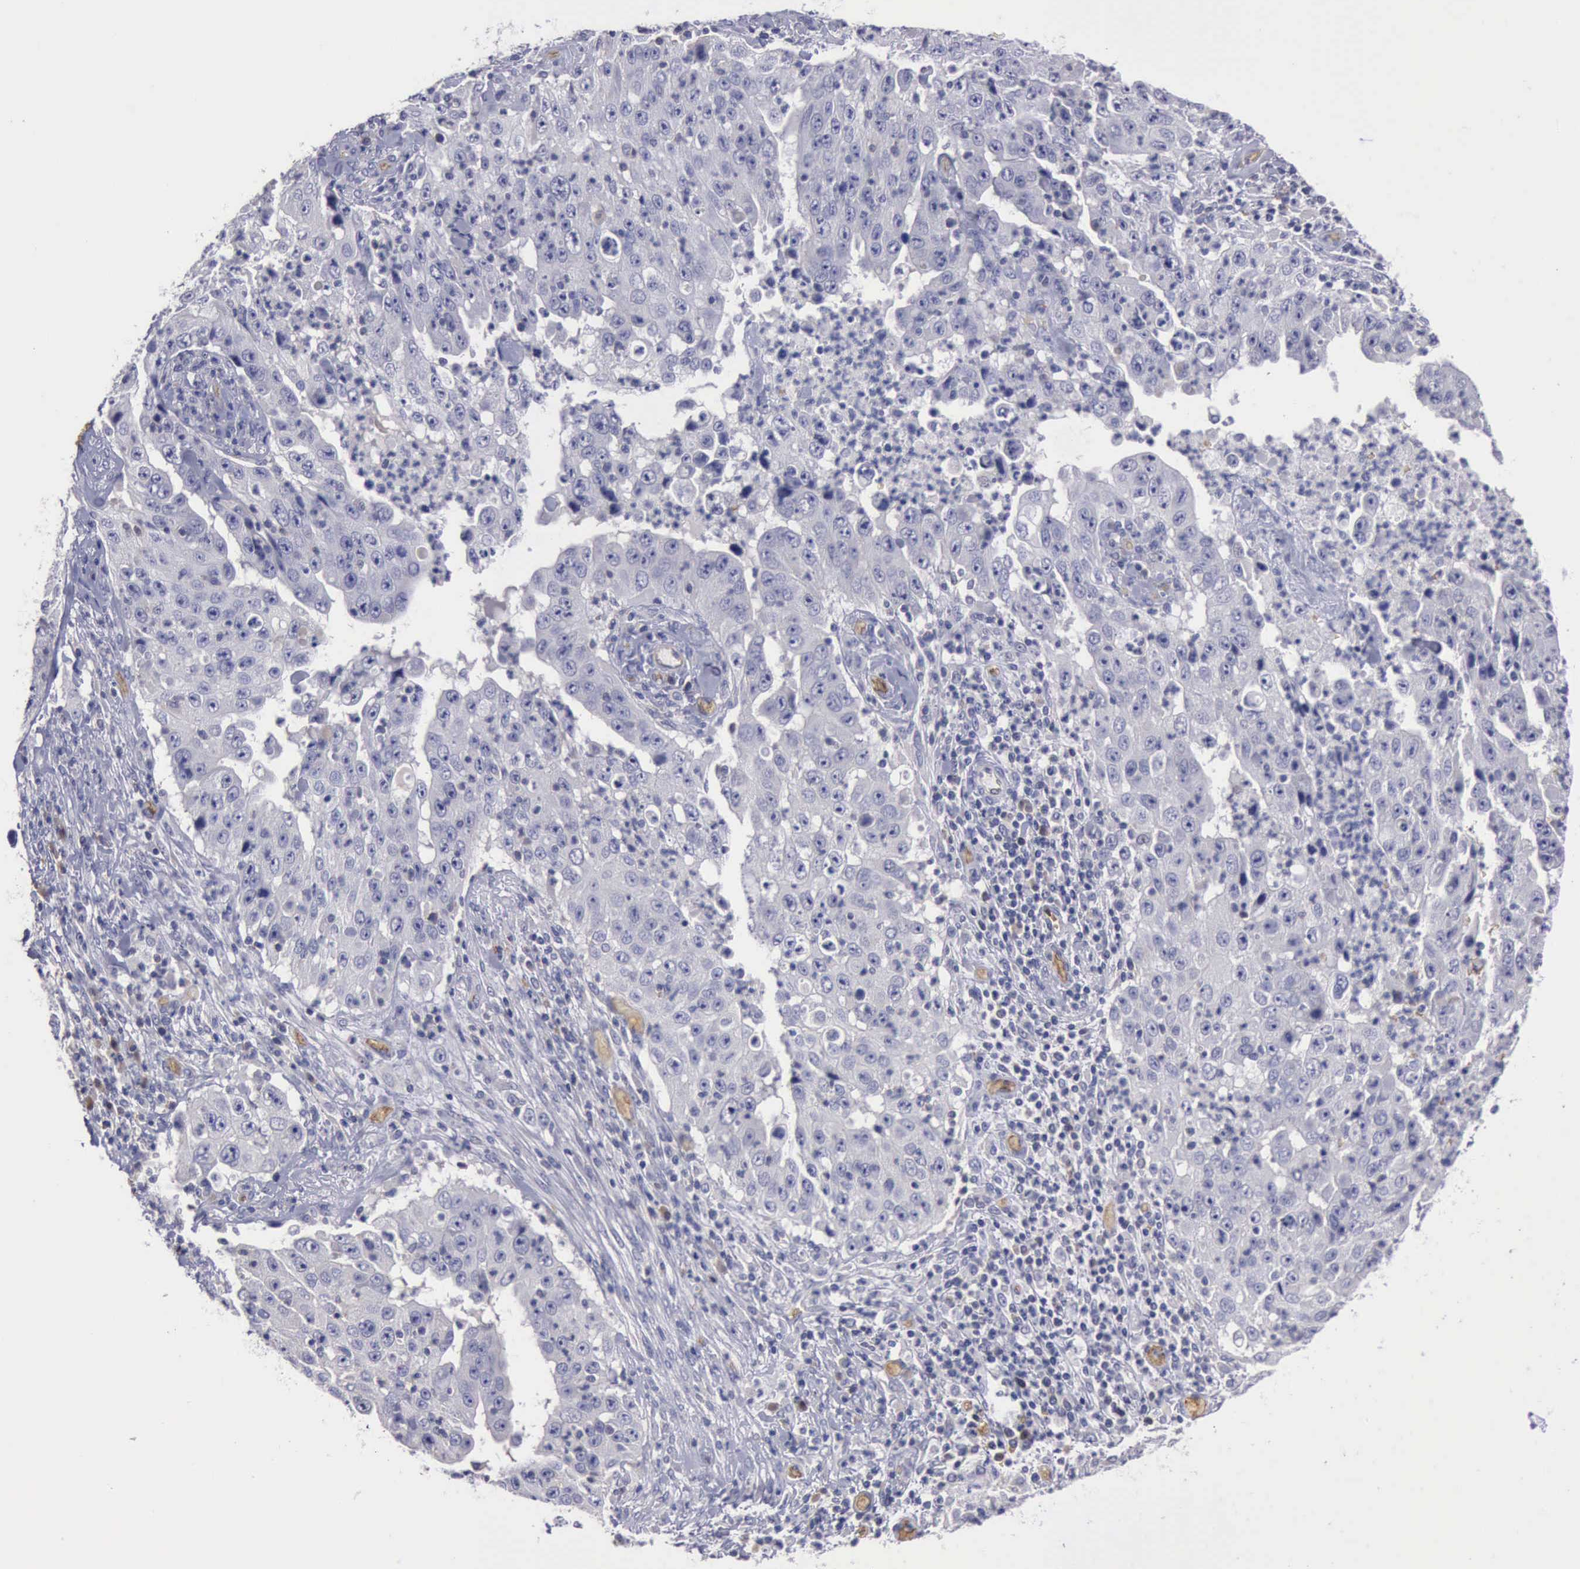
{"staining": {"intensity": "negative", "quantity": "none", "location": "none"}, "tissue": "lung cancer", "cell_type": "Tumor cells", "image_type": "cancer", "snomed": [{"axis": "morphology", "description": "Squamous cell carcinoma, NOS"}, {"axis": "topography", "description": "Lung"}], "caption": "A high-resolution photomicrograph shows immunohistochemistry staining of squamous cell carcinoma (lung), which displays no significant staining in tumor cells.", "gene": "CEP128", "patient": {"sex": "male", "age": 64}}